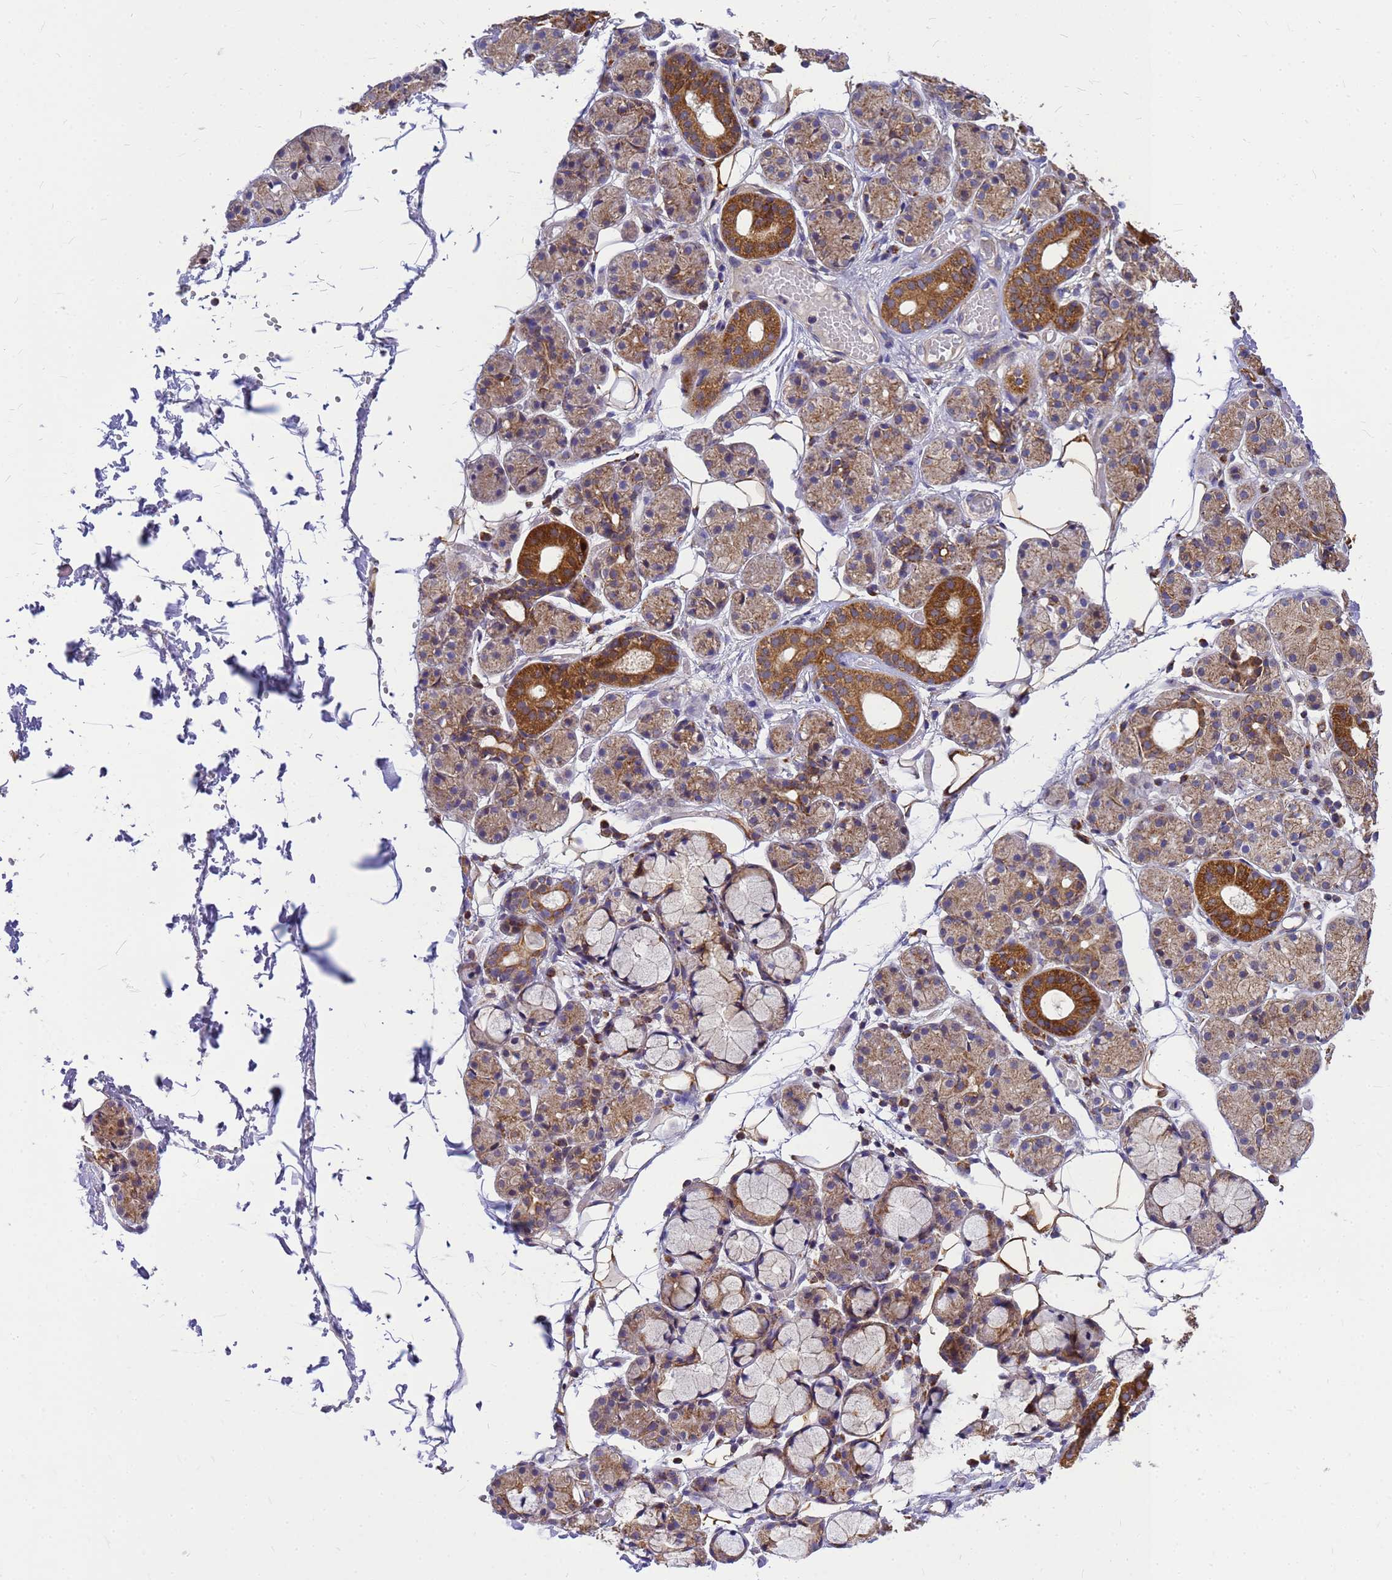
{"staining": {"intensity": "strong", "quantity": "25%-75%", "location": "cytoplasmic/membranous"}, "tissue": "salivary gland", "cell_type": "Glandular cells", "image_type": "normal", "snomed": [{"axis": "morphology", "description": "Normal tissue, NOS"}, {"axis": "topography", "description": "Salivary gland"}], "caption": "Unremarkable salivary gland demonstrates strong cytoplasmic/membranous staining in approximately 25%-75% of glandular cells, visualized by immunohistochemistry. The protein of interest is shown in brown color, while the nuclei are stained blue.", "gene": "CMC4", "patient": {"sex": "male", "age": 63}}